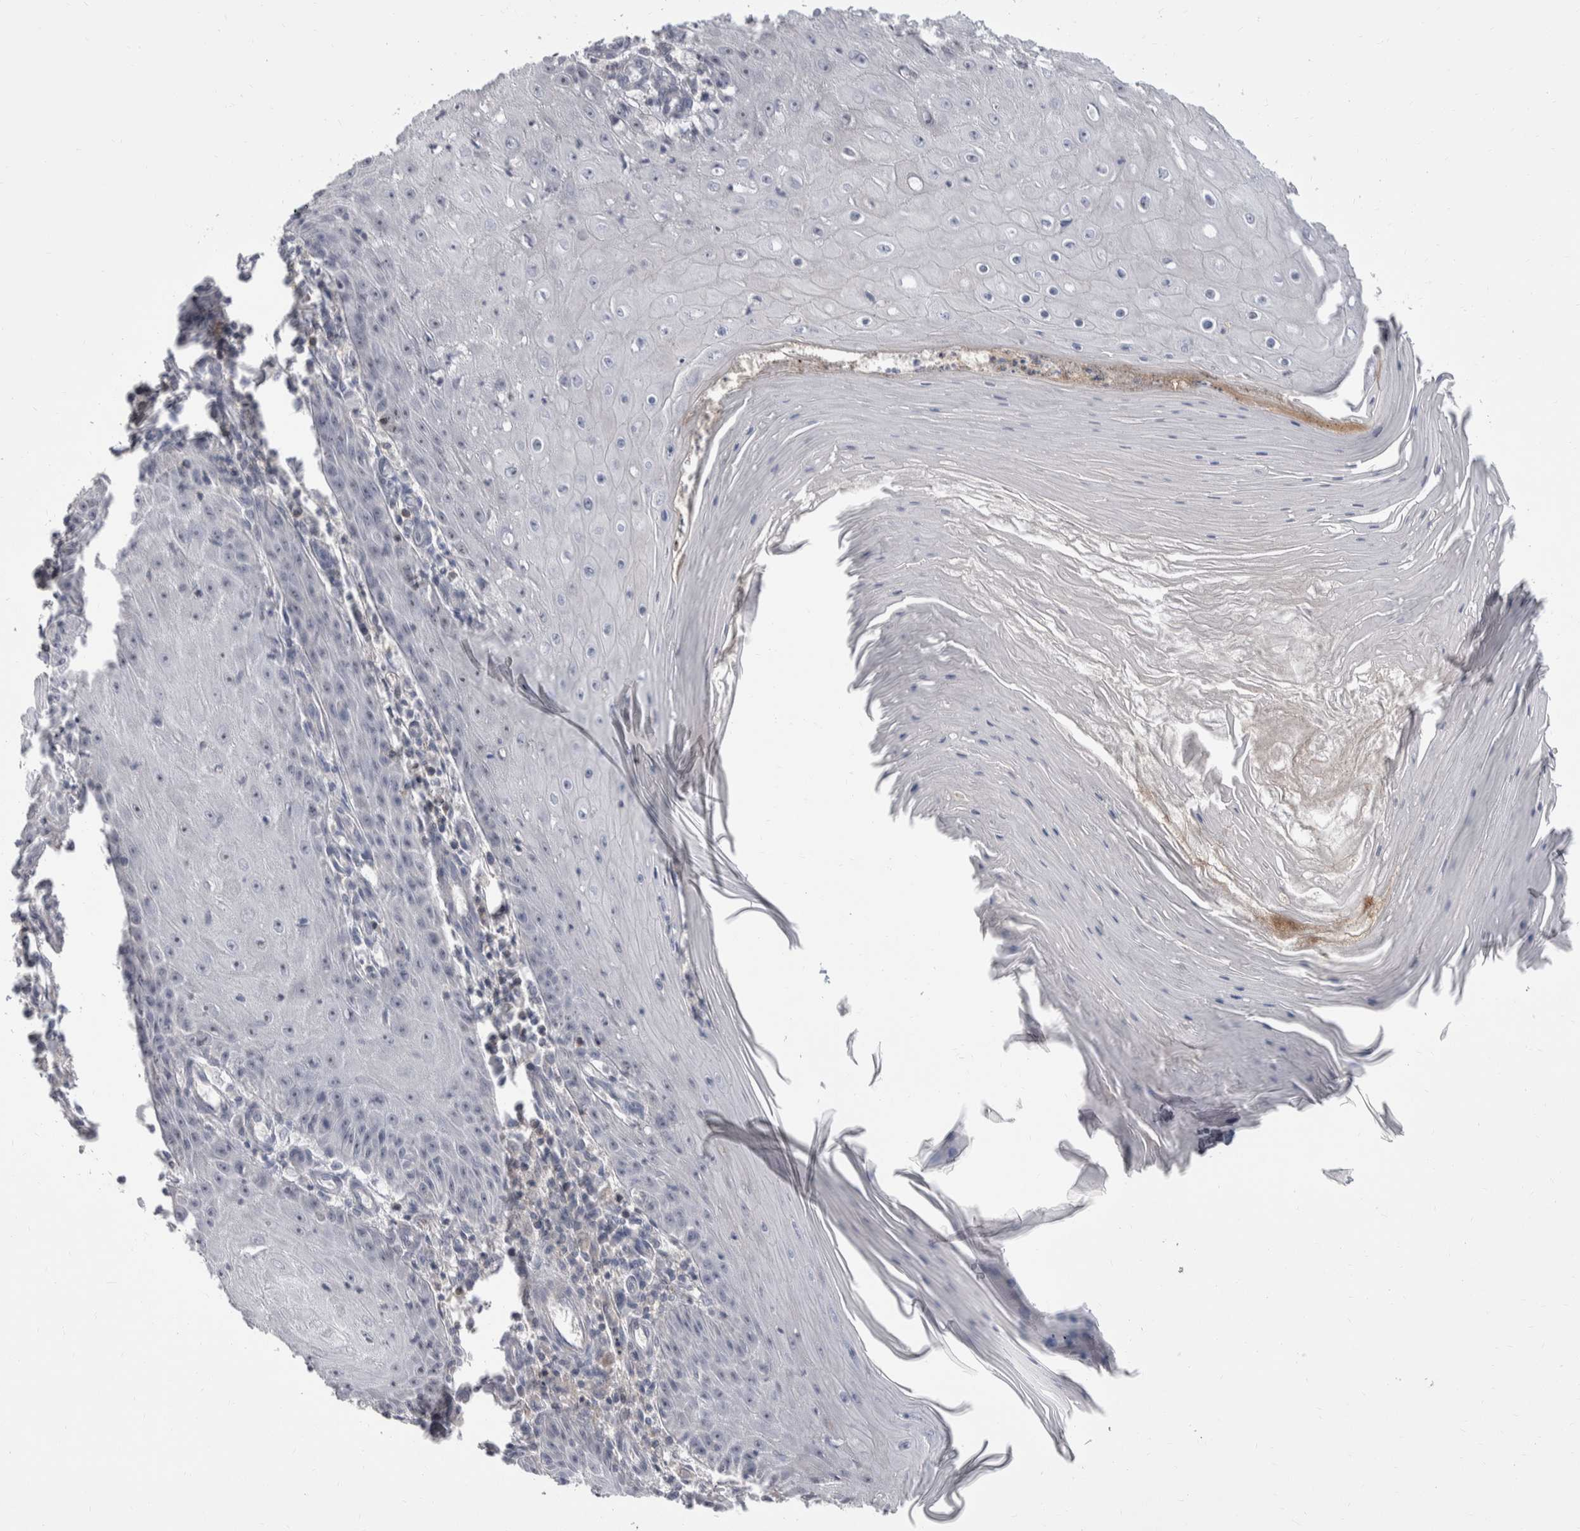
{"staining": {"intensity": "negative", "quantity": "none", "location": "none"}, "tissue": "skin cancer", "cell_type": "Tumor cells", "image_type": "cancer", "snomed": [{"axis": "morphology", "description": "Squamous cell carcinoma, NOS"}, {"axis": "topography", "description": "Skin"}], "caption": "A high-resolution image shows IHC staining of skin cancer (squamous cell carcinoma), which exhibits no significant positivity in tumor cells.", "gene": "CEP295NL", "patient": {"sex": "female", "age": 73}}